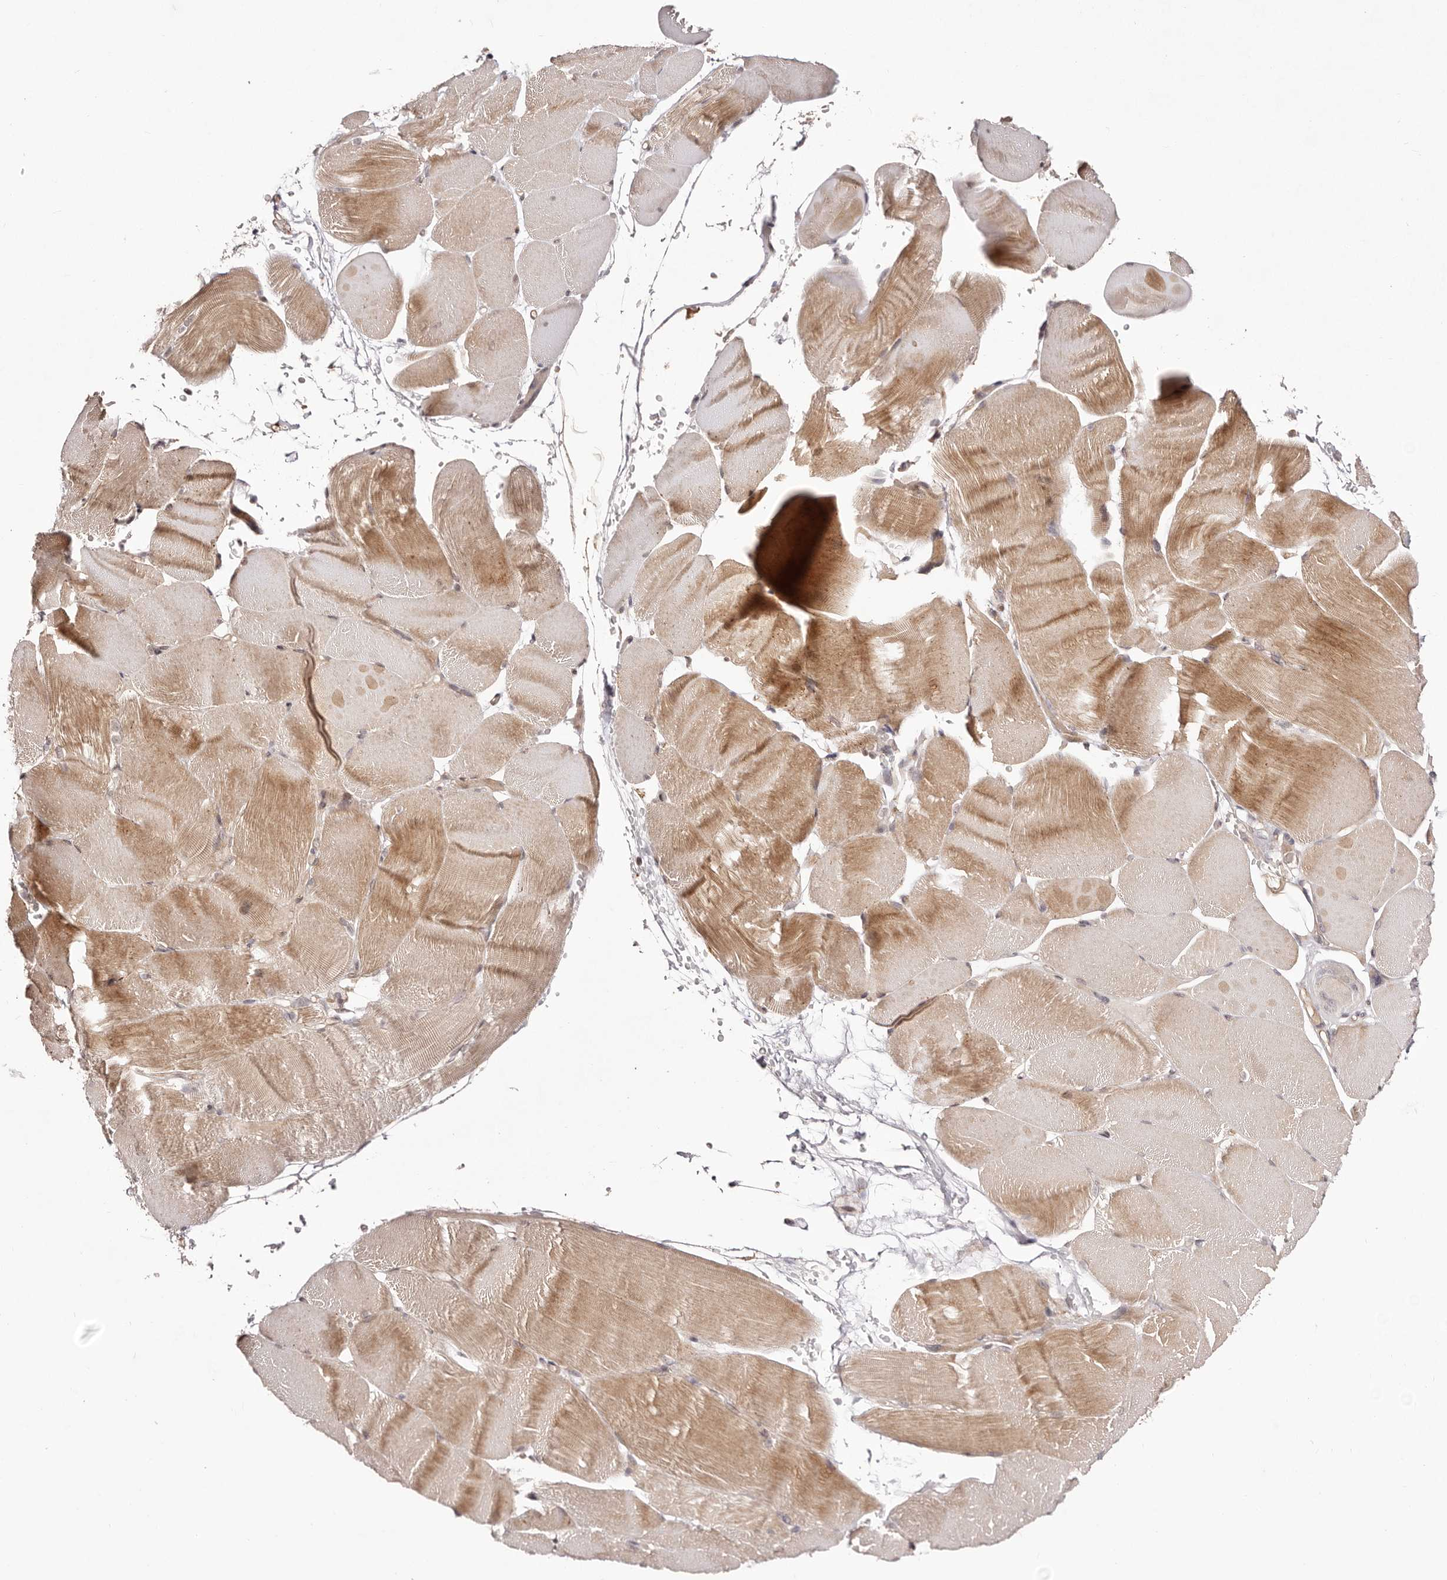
{"staining": {"intensity": "moderate", "quantity": "25%-75%", "location": "cytoplasmic/membranous"}, "tissue": "skeletal muscle", "cell_type": "Myocytes", "image_type": "normal", "snomed": [{"axis": "morphology", "description": "Normal tissue, NOS"}, {"axis": "topography", "description": "Skeletal muscle"}, {"axis": "topography", "description": "Parathyroid gland"}], "caption": "Protein expression by immunohistochemistry (IHC) demonstrates moderate cytoplasmic/membranous staining in approximately 25%-75% of myocytes in unremarkable skeletal muscle.", "gene": "EGR3", "patient": {"sex": "female", "age": 37}}